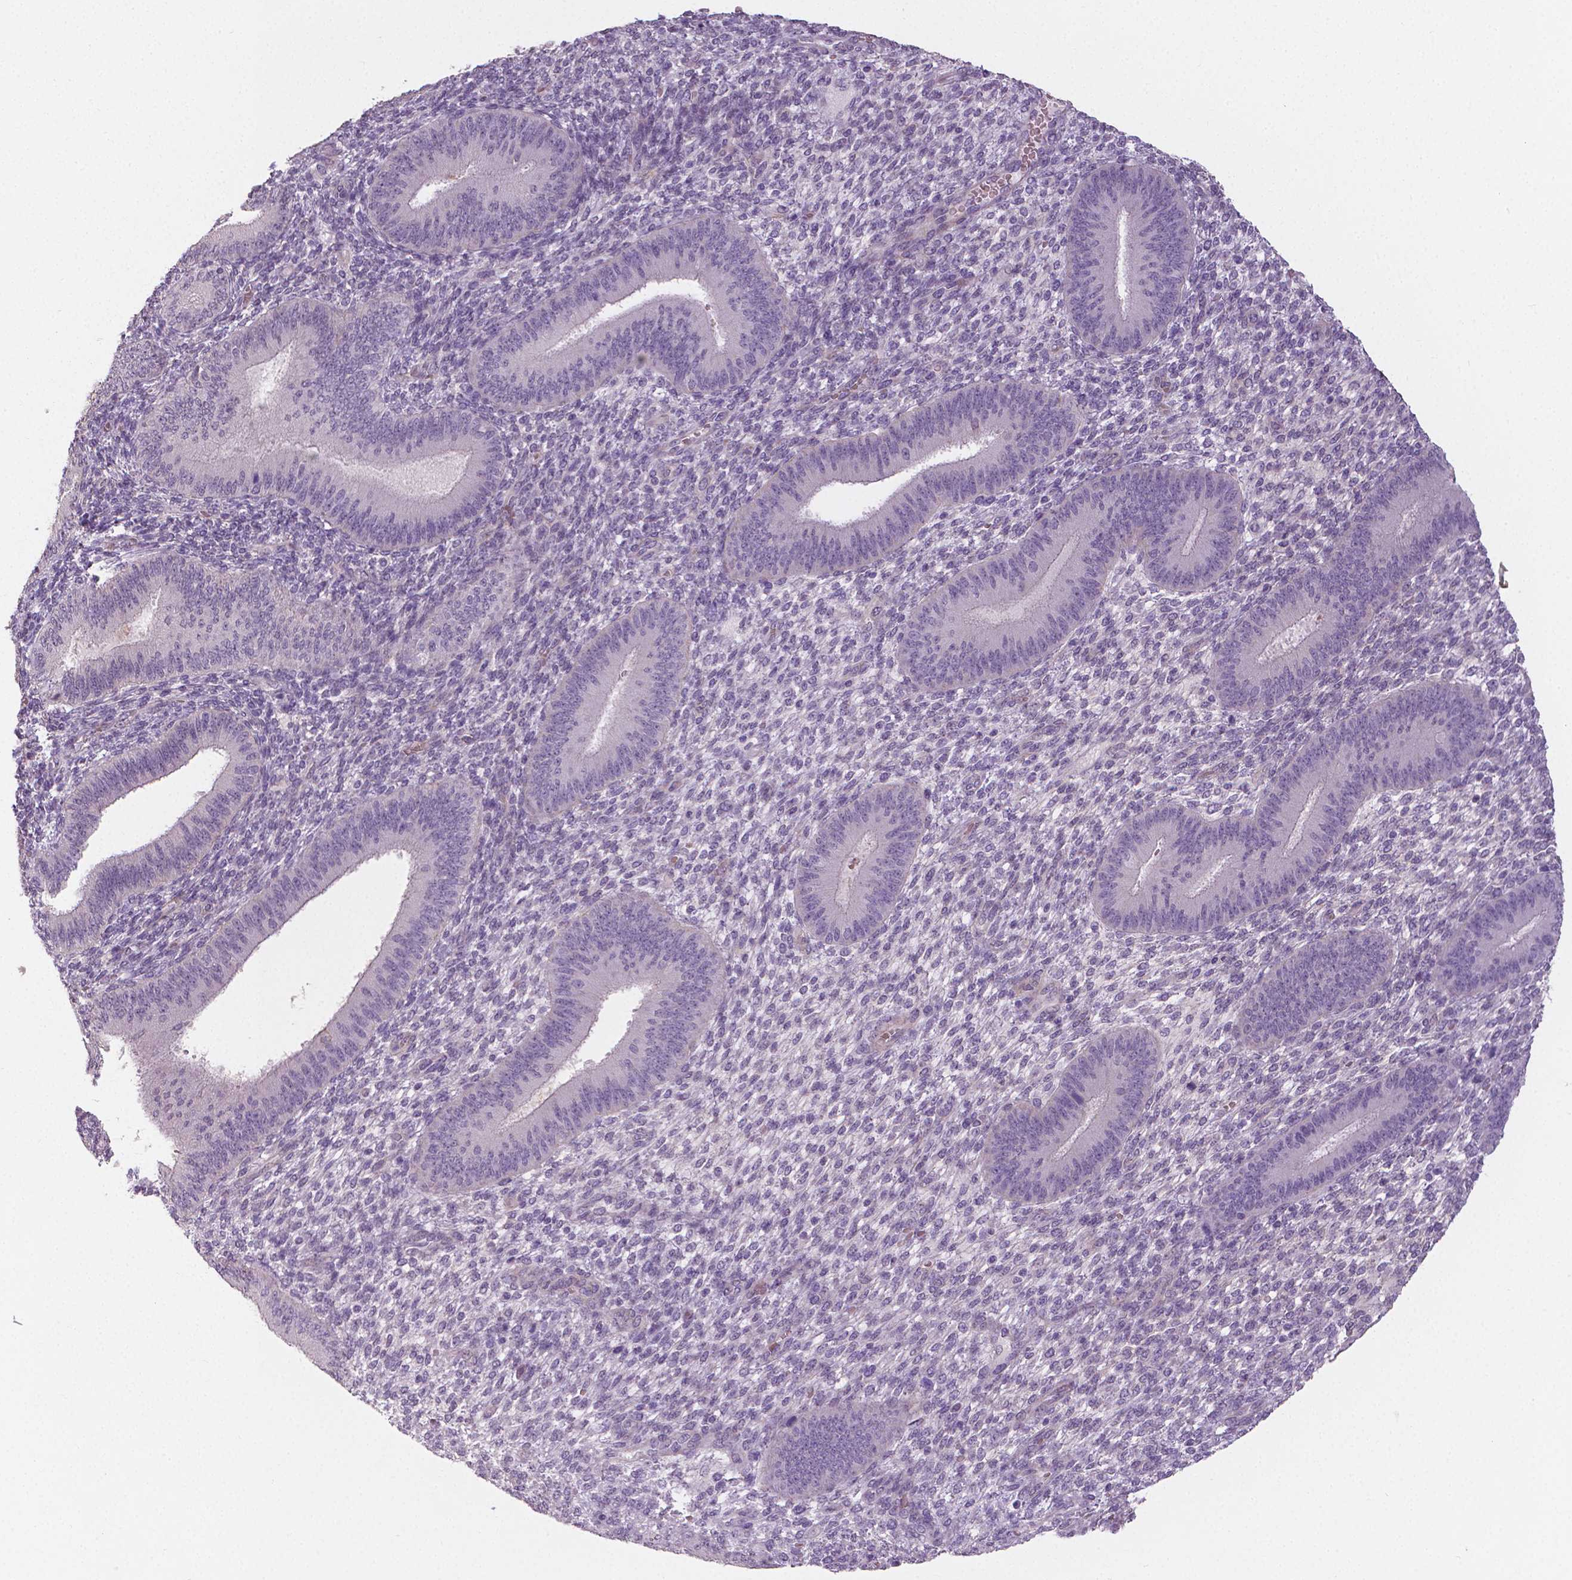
{"staining": {"intensity": "negative", "quantity": "none", "location": "none"}, "tissue": "endometrium", "cell_type": "Cells in endometrial stroma", "image_type": "normal", "snomed": [{"axis": "morphology", "description": "Normal tissue, NOS"}, {"axis": "topography", "description": "Endometrium"}], "caption": "This photomicrograph is of normal endometrium stained with immunohistochemistry to label a protein in brown with the nuclei are counter-stained blue. There is no expression in cells in endometrial stroma. Nuclei are stained in blue.", "gene": "FLT1", "patient": {"sex": "female", "age": 39}}